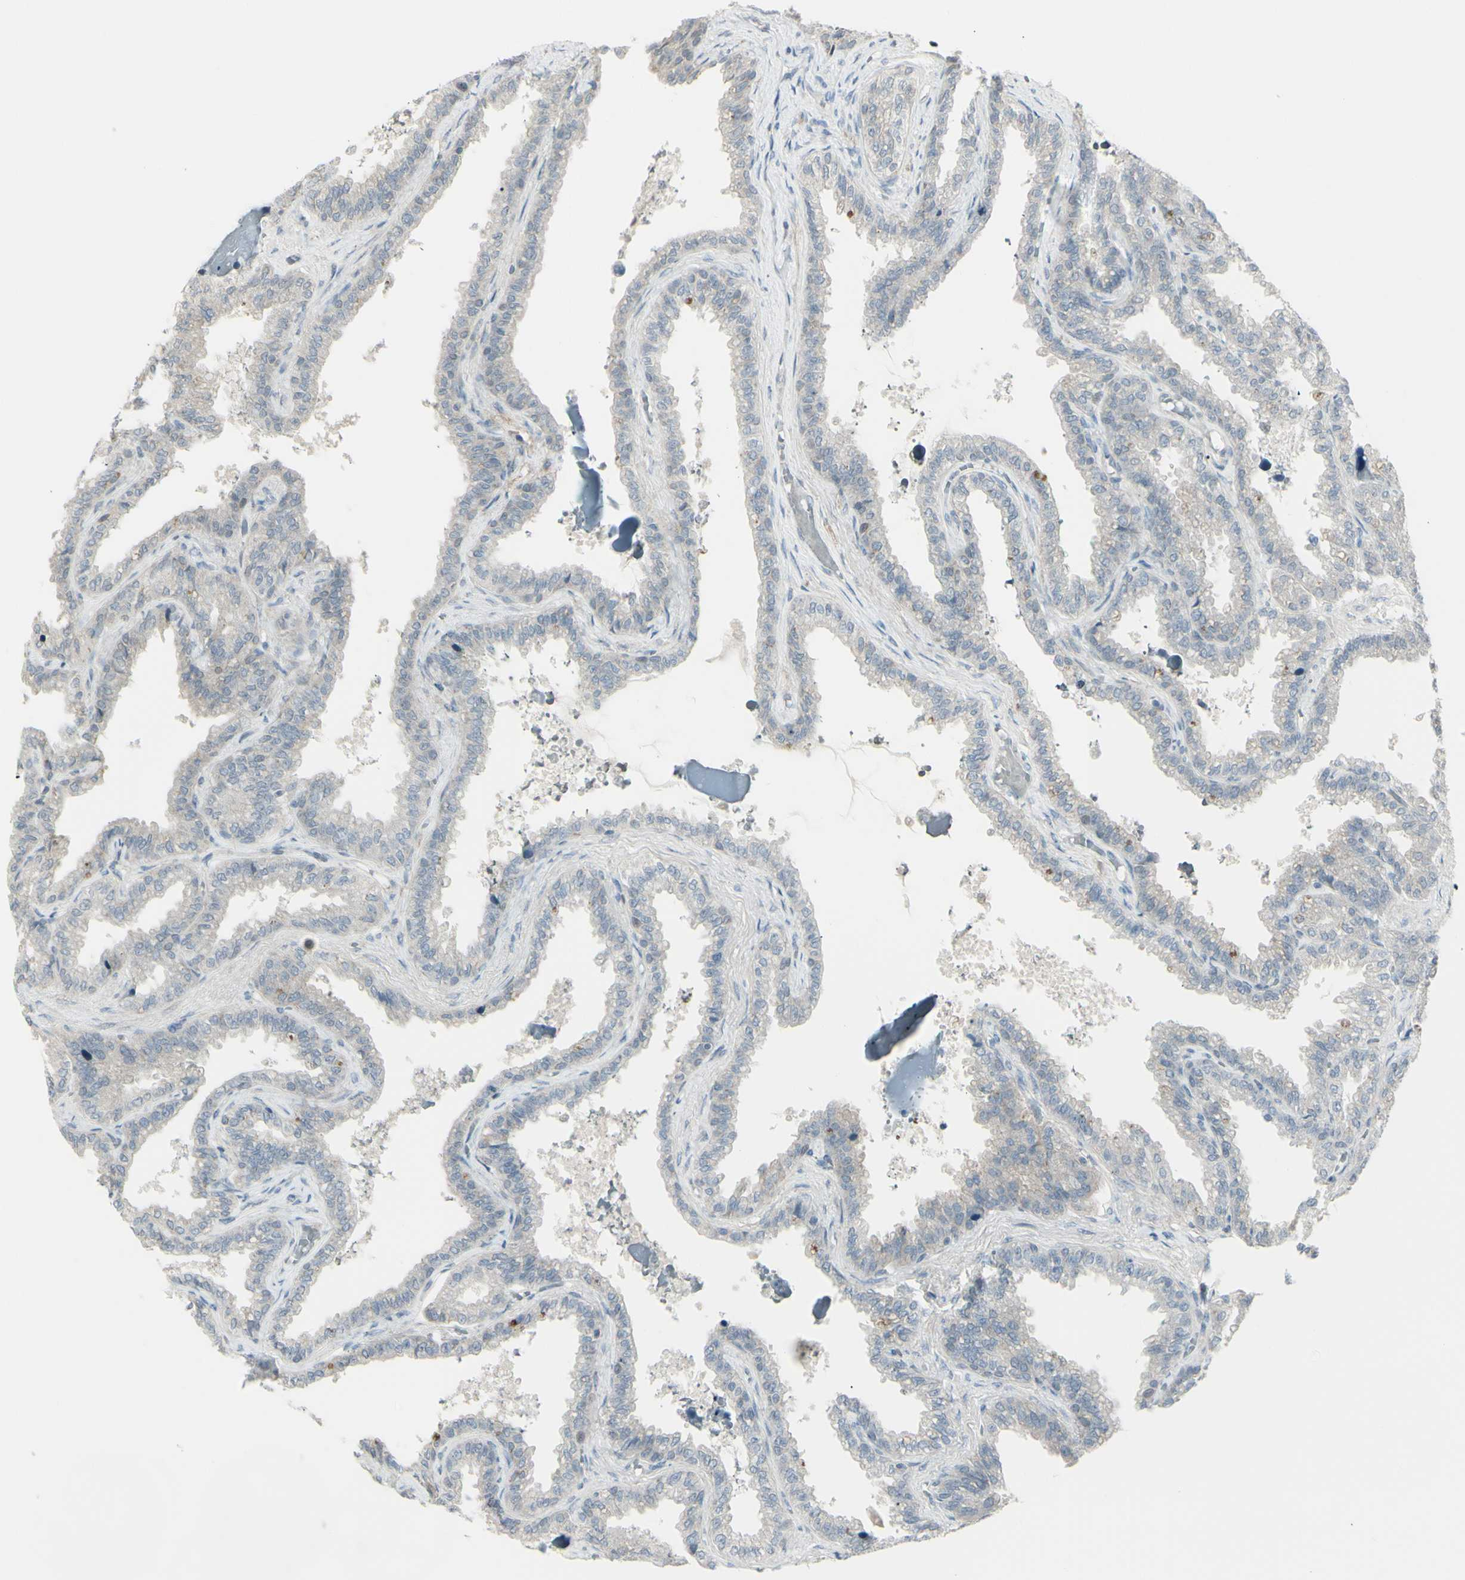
{"staining": {"intensity": "weak", "quantity": ">75%", "location": "cytoplasmic/membranous"}, "tissue": "seminal vesicle", "cell_type": "Glandular cells", "image_type": "normal", "snomed": [{"axis": "morphology", "description": "Normal tissue, NOS"}, {"axis": "topography", "description": "Seminal veicle"}], "caption": "Protein positivity by immunohistochemistry exhibits weak cytoplasmic/membranous positivity in approximately >75% of glandular cells in benign seminal vesicle.", "gene": "SH3GL2", "patient": {"sex": "male", "age": 46}}